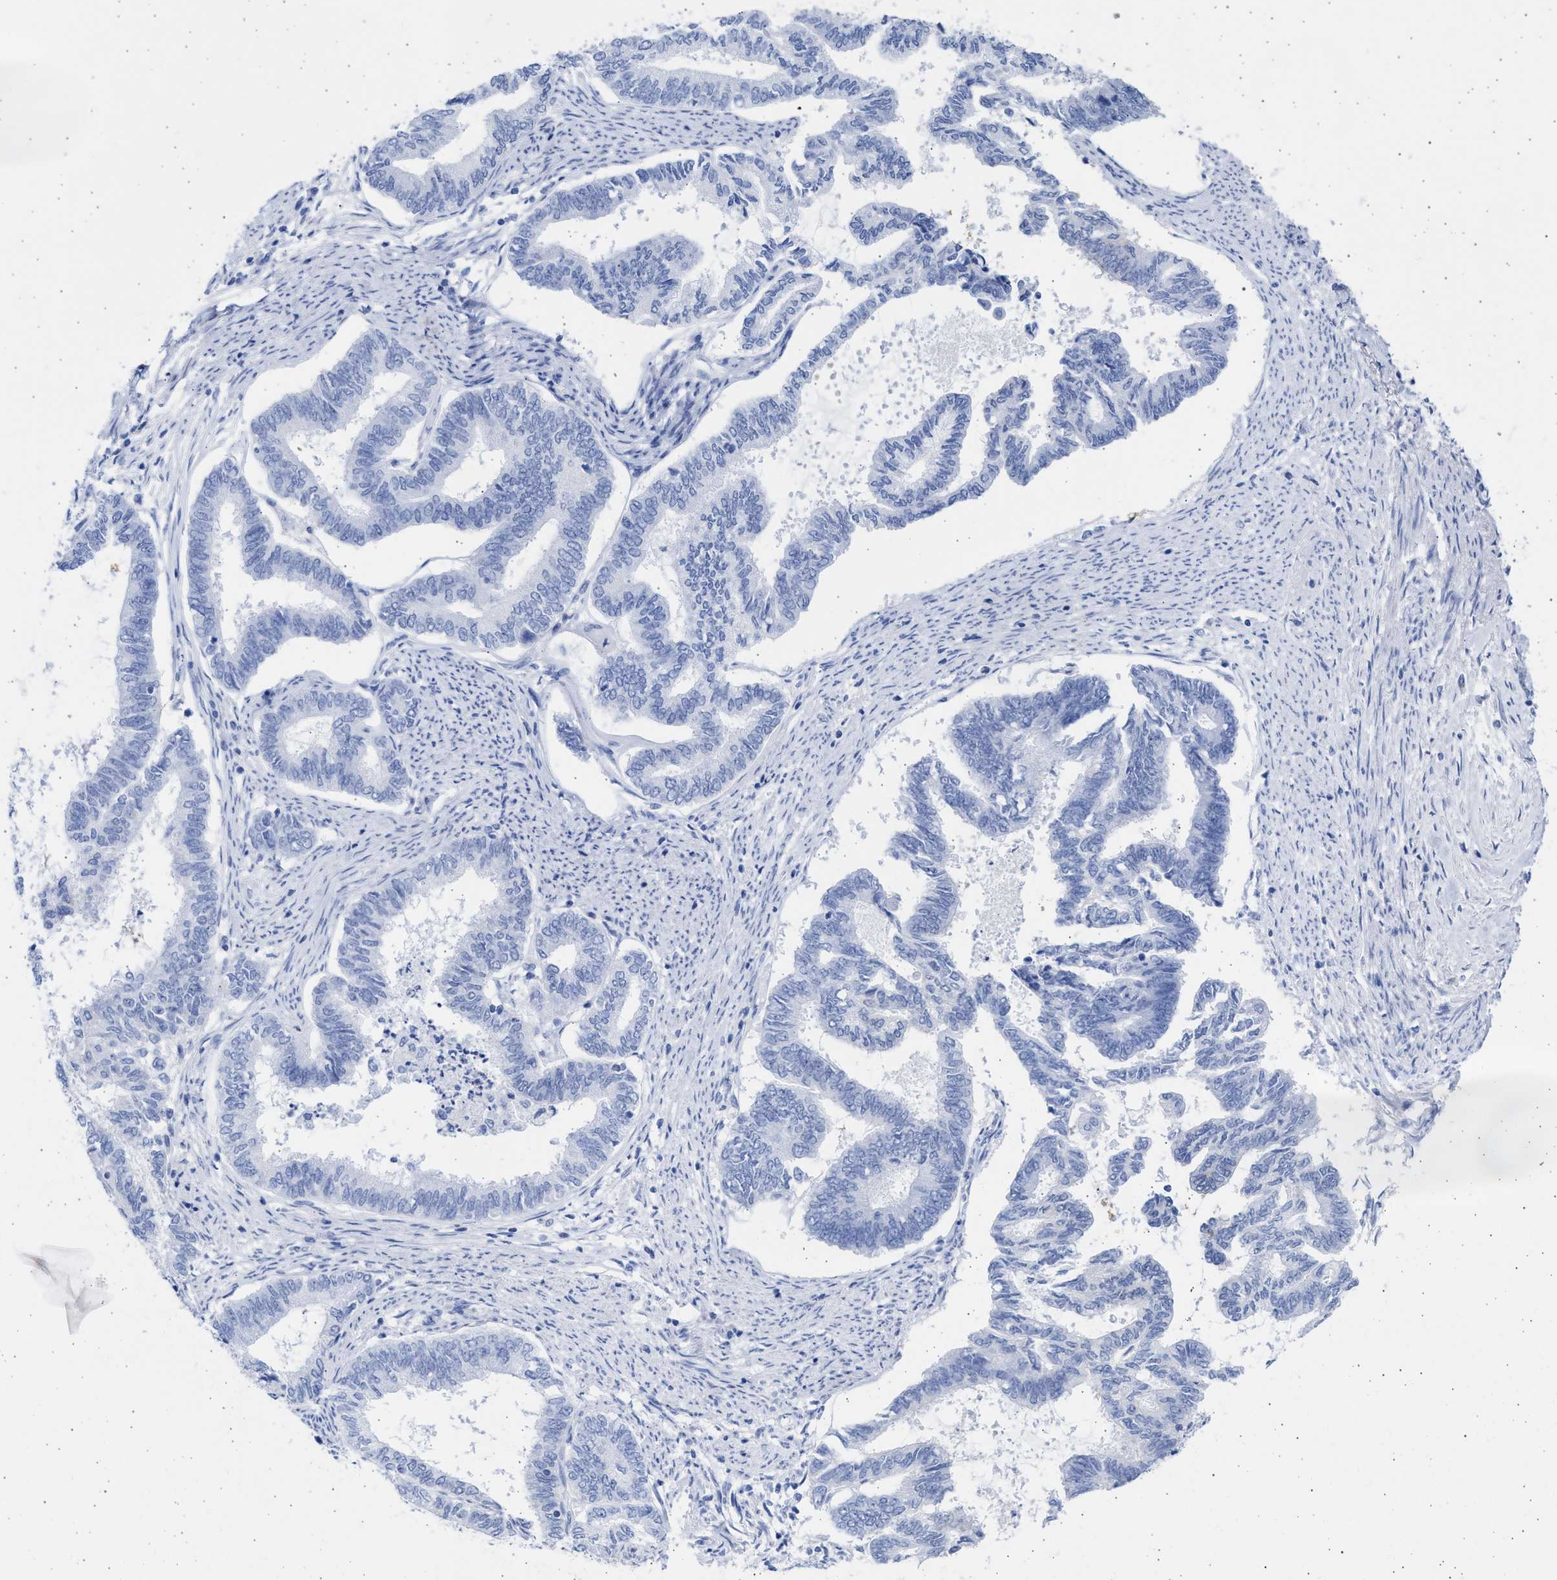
{"staining": {"intensity": "negative", "quantity": "none", "location": "none"}, "tissue": "endometrial cancer", "cell_type": "Tumor cells", "image_type": "cancer", "snomed": [{"axis": "morphology", "description": "Adenocarcinoma, NOS"}, {"axis": "topography", "description": "Endometrium"}], "caption": "The immunohistochemistry (IHC) photomicrograph has no significant expression in tumor cells of endometrial cancer (adenocarcinoma) tissue.", "gene": "ALDOC", "patient": {"sex": "female", "age": 86}}